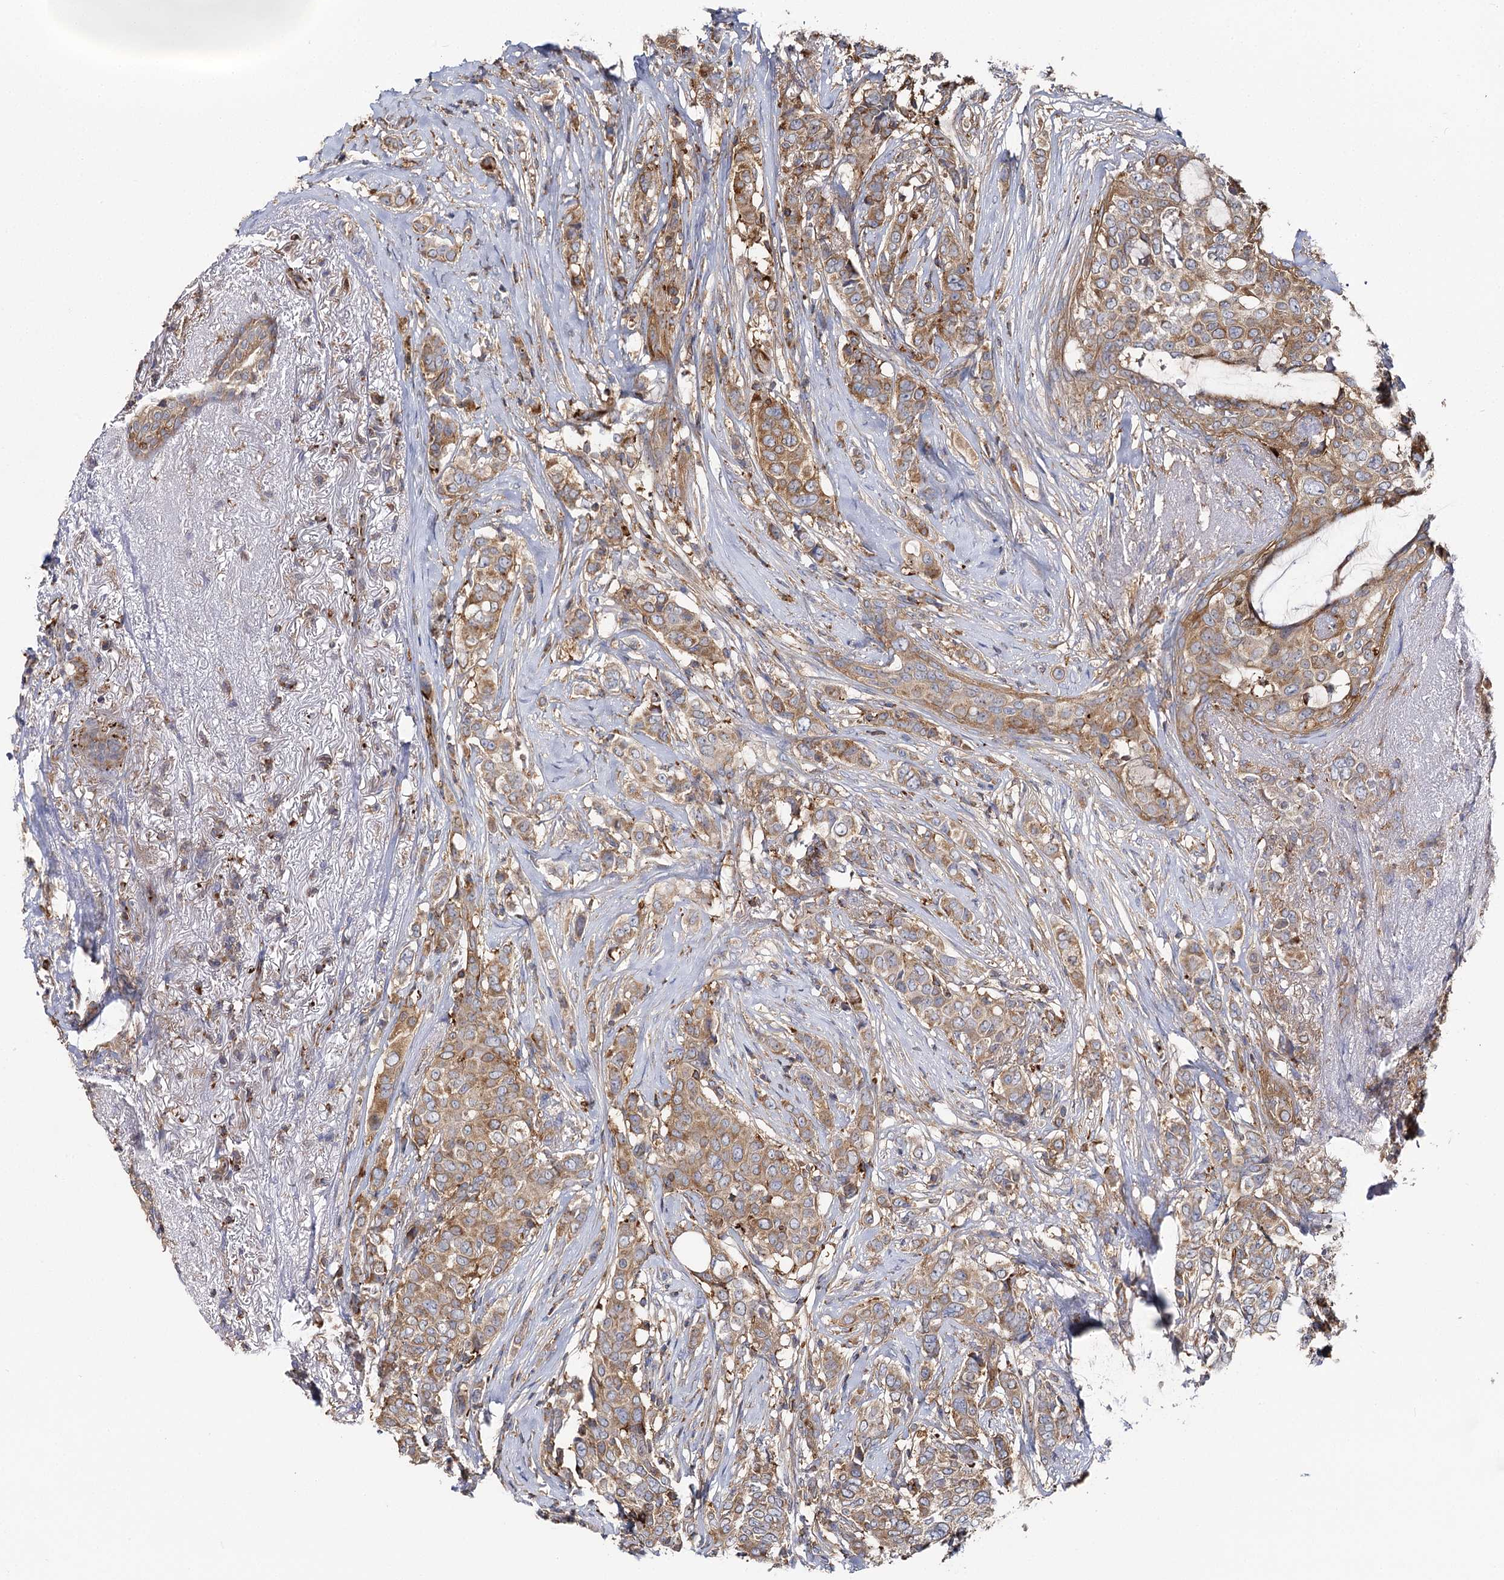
{"staining": {"intensity": "moderate", "quantity": ">75%", "location": "cytoplasmic/membranous"}, "tissue": "breast cancer", "cell_type": "Tumor cells", "image_type": "cancer", "snomed": [{"axis": "morphology", "description": "Lobular carcinoma"}, {"axis": "topography", "description": "Breast"}], "caption": "A high-resolution image shows immunohistochemistry staining of breast cancer, which reveals moderate cytoplasmic/membranous expression in about >75% of tumor cells.", "gene": "SEC24B", "patient": {"sex": "female", "age": 51}}